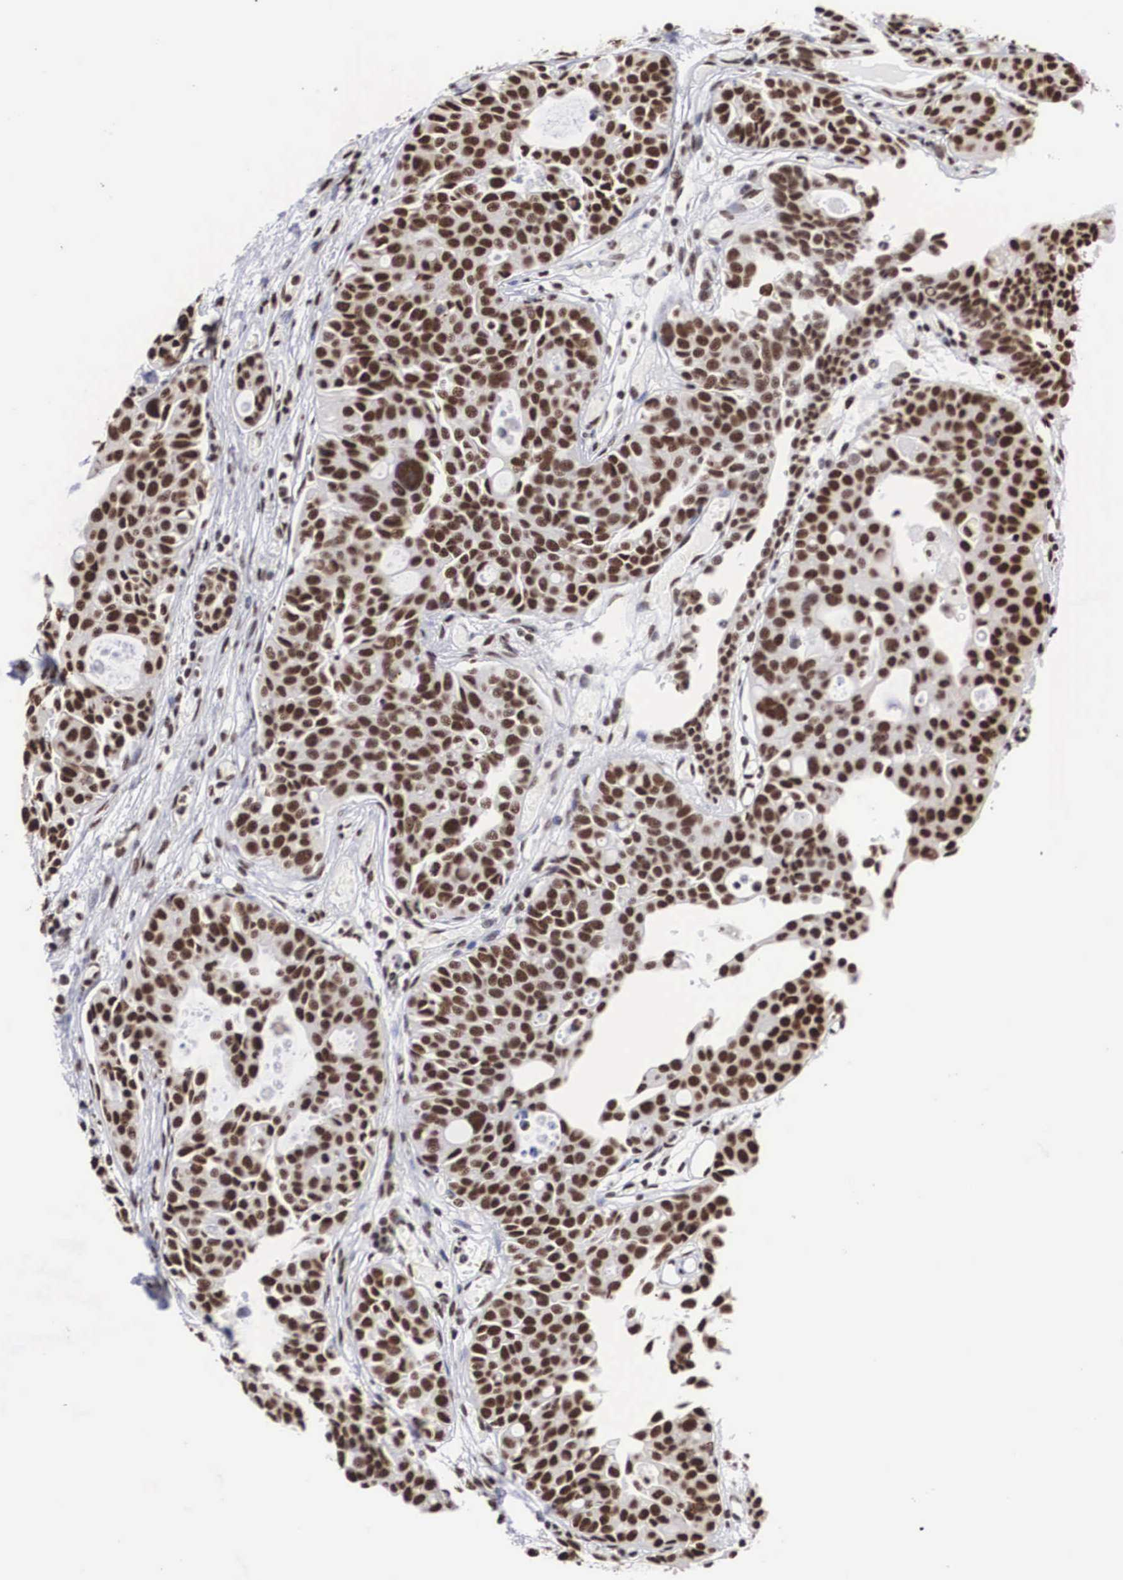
{"staining": {"intensity": "moderate", "quantity": ">75%", "location": "nuclear"}, "tissue": "urothelial cancer", "cell_type": "Tumor cells", "image_type": "cancer", "snomed": [{"axis": "morphology", "description": "Urothelial carcinoma, High grade"}, {"axis": "topography", "description": "Urinary bladder"}], "caption": "Immunohistochemistry (IHC) of human urothelial cancer exhibits medium levels of moderate nuclear positivity in about >75% of tumor cells.", "gene": "ACIN1", "patient": {"sex": "male", "age": 78}}